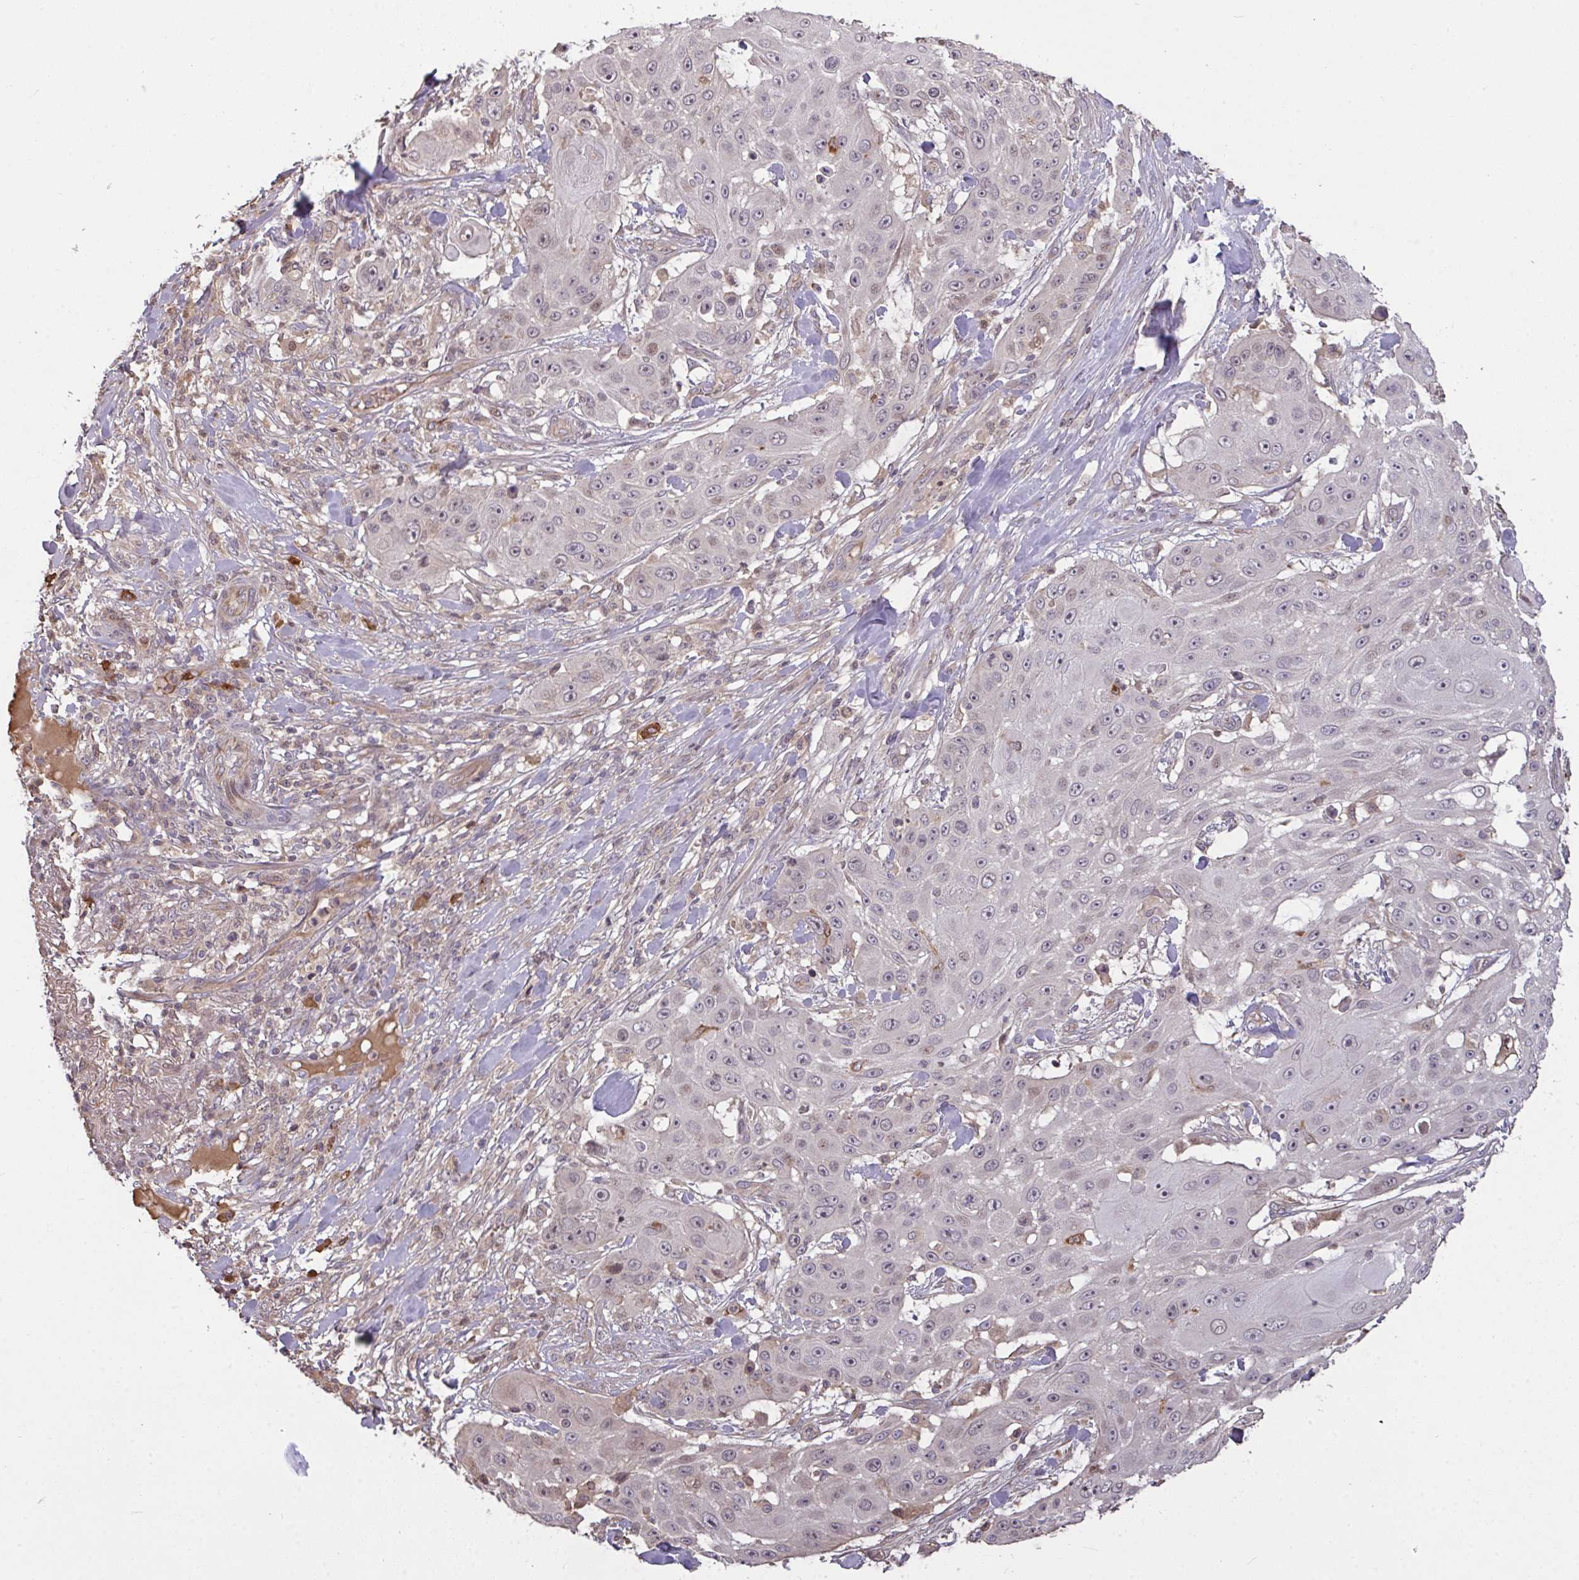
{"staining": {"intensity": "weak", "quantity": "25%-75%", "location": "nuclear"}, "tissue": "skin cancer", "cell_type": "Tumor cells", "image_type": "cancer", "snomed": [{"axis": "morphology", "description": "Squamous cell carcinoma, NOS"}, {"axis": "topography", "description": "Skin"}], "caption": "IHC staining of skin cancer, which demonstrates low levels of weak nuclear staining in approximately 25%-75% of tumor cells indicating weak nuclear protein expression. The staining was performed using DAB (brown) for protein detection and nuclei were counterstained in hematoxylin (blue).", "gene": "FCER1A", "patient": {"sex": "female", "age": 86}}